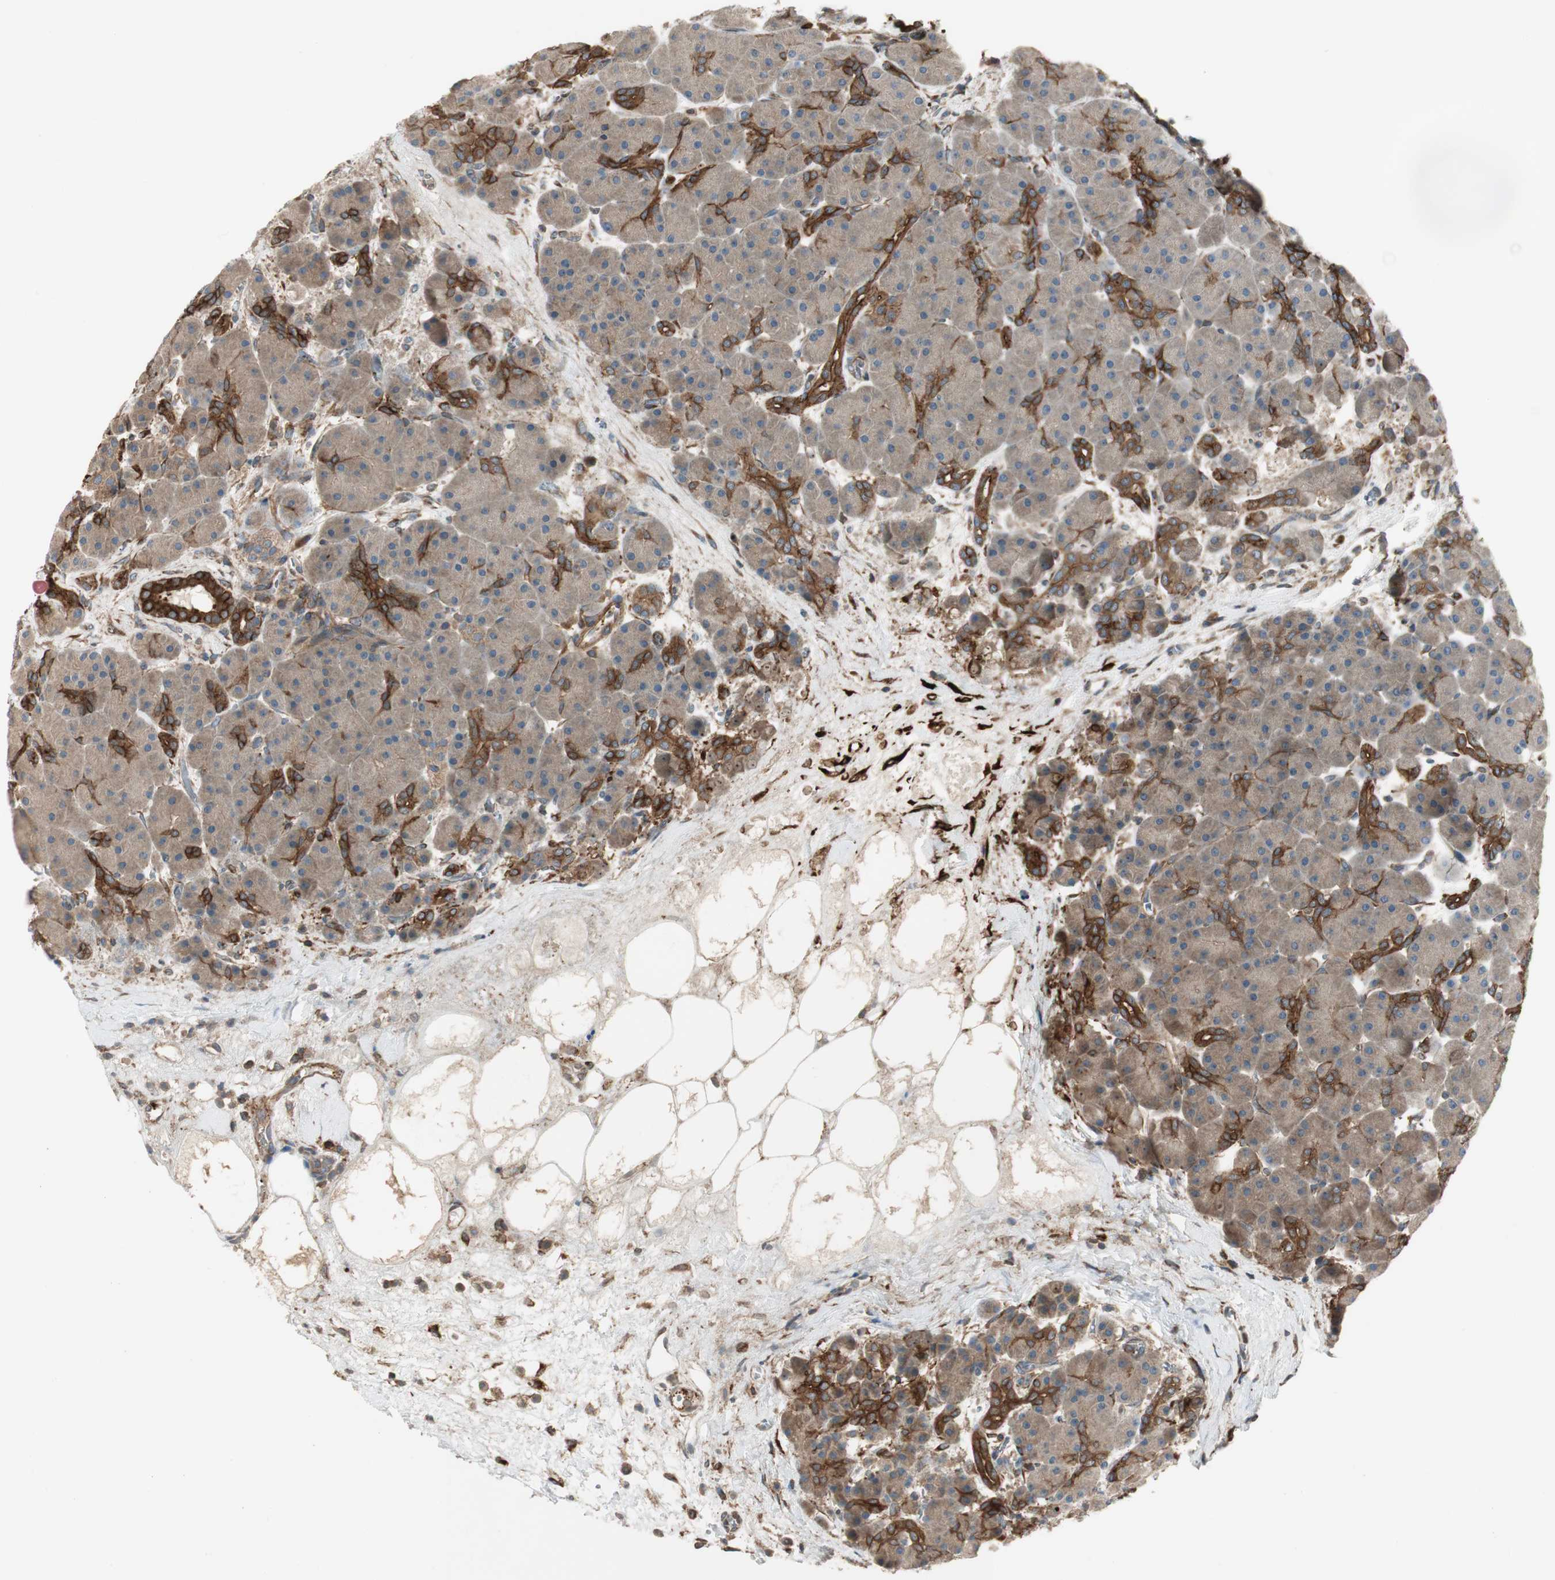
{"staining": {"intensity": "strong", "quantity": ">75%", "location": "cytoplasmic/membranous"}, "tissue": "pancreas", "cell_type": "Exocrine glandular cells", "image_type": "normal", "snomed": [{"axis": "morphology", "description": "Normal tissue, NOS"}, {"axis": "topography", "description": "Pancreas"}], "caption": "Unremarkable pancreas reveals strong cytoplasmic/membranous staining in approximately >75% of exocrine glandular cells, visualized by immunohistochemistry.", "gene": "PRKG1", "patient": {"sex": "male", "age": 66}}